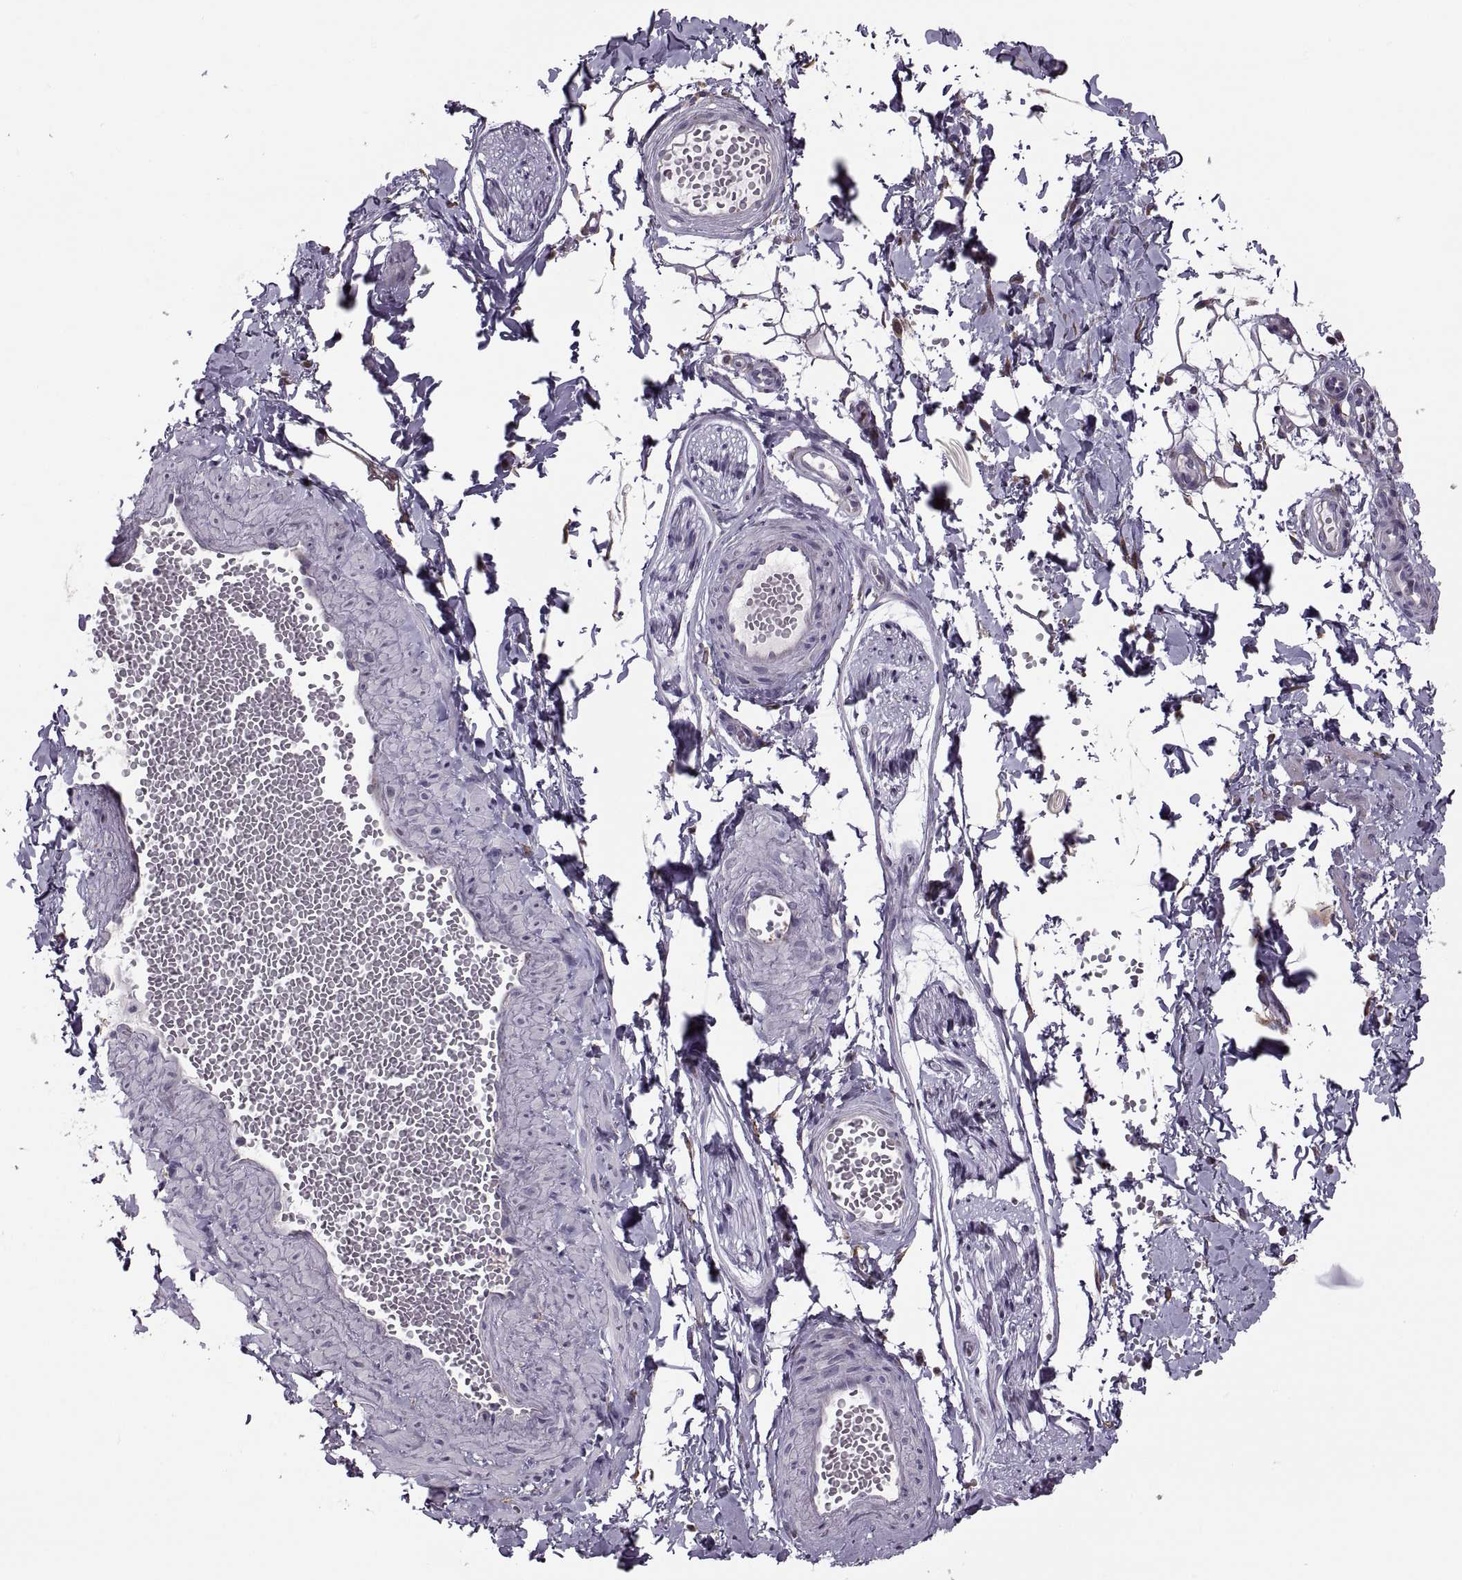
{"staining": {"intensity": "negative", "quantity": "none", "location": "none"}, "tissue": "adipose tissue", "cell_type": "Adipocytes", "image_type": "normal", "snomed": [{"axis": "morphology", "description": "Normal tissue, NOS"}, {"axis": "topography", "description": "Smooth muscle"}, {"axis": "topography", "description": "Peripheral nerve tissue"}], "caption": "Image shows no protein staining in adipocytes of benign adipose tissue.", "gene": "LETM2", "patient": {"sex": "male", "age": 22}}